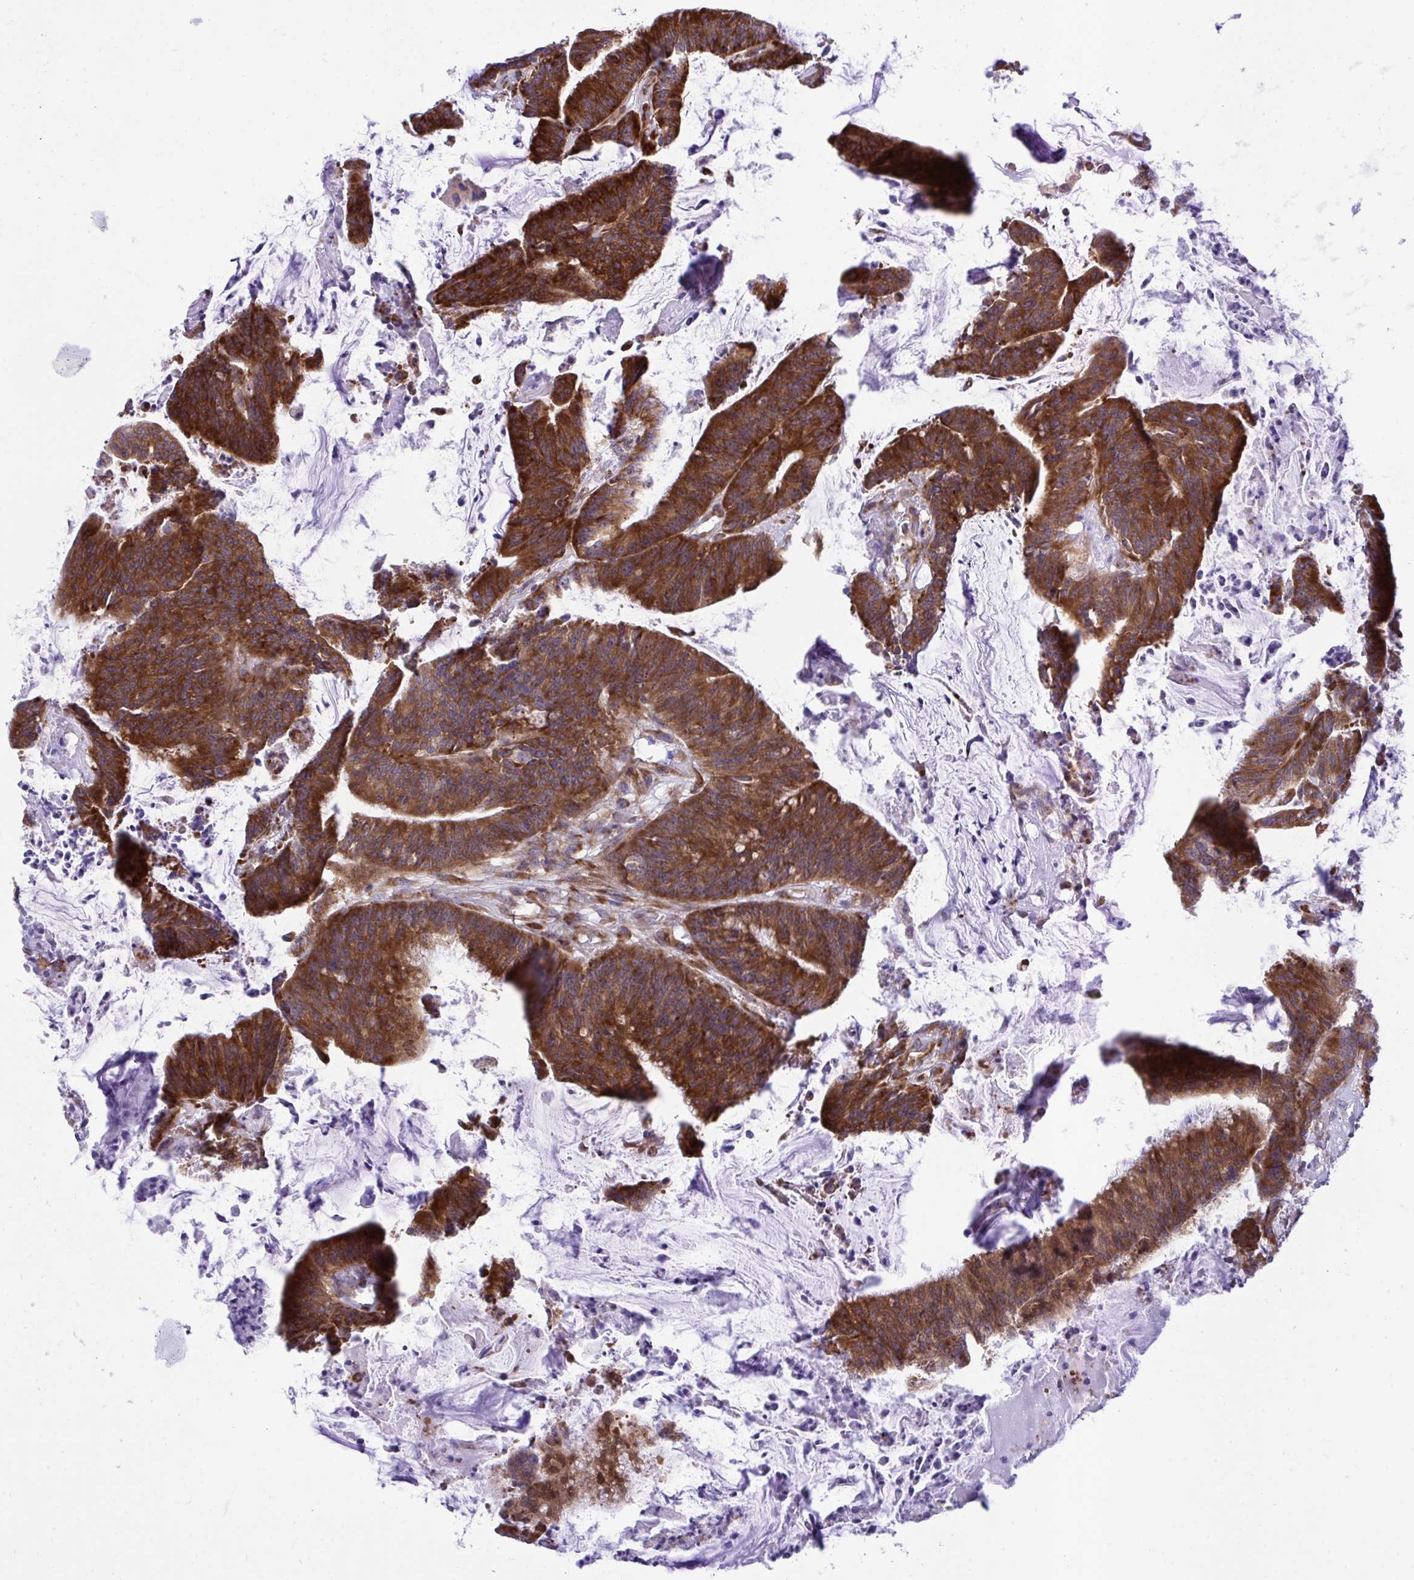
{"staining": {"intensity": "strong", "quantity": ">75%", "location": "cytoplasmic/membranous"}, "tissue": "colorectal cancer", "cell_type": "Tumor cells", "image_type": "cancer", "snomed": [{"axis": "morphology", "description": "Adenocarcinoma, NOS"}, {"axis": "topography", "description": "Colon"}], "caption": "The micrograph displays a brown stain indicating the presence of a protein in the cytoplasmic/membranous of tumor cells in adenocarcinoma (colorectal).", "gene": "RPS15", "patient": {"sex": "female", "age": 78}}